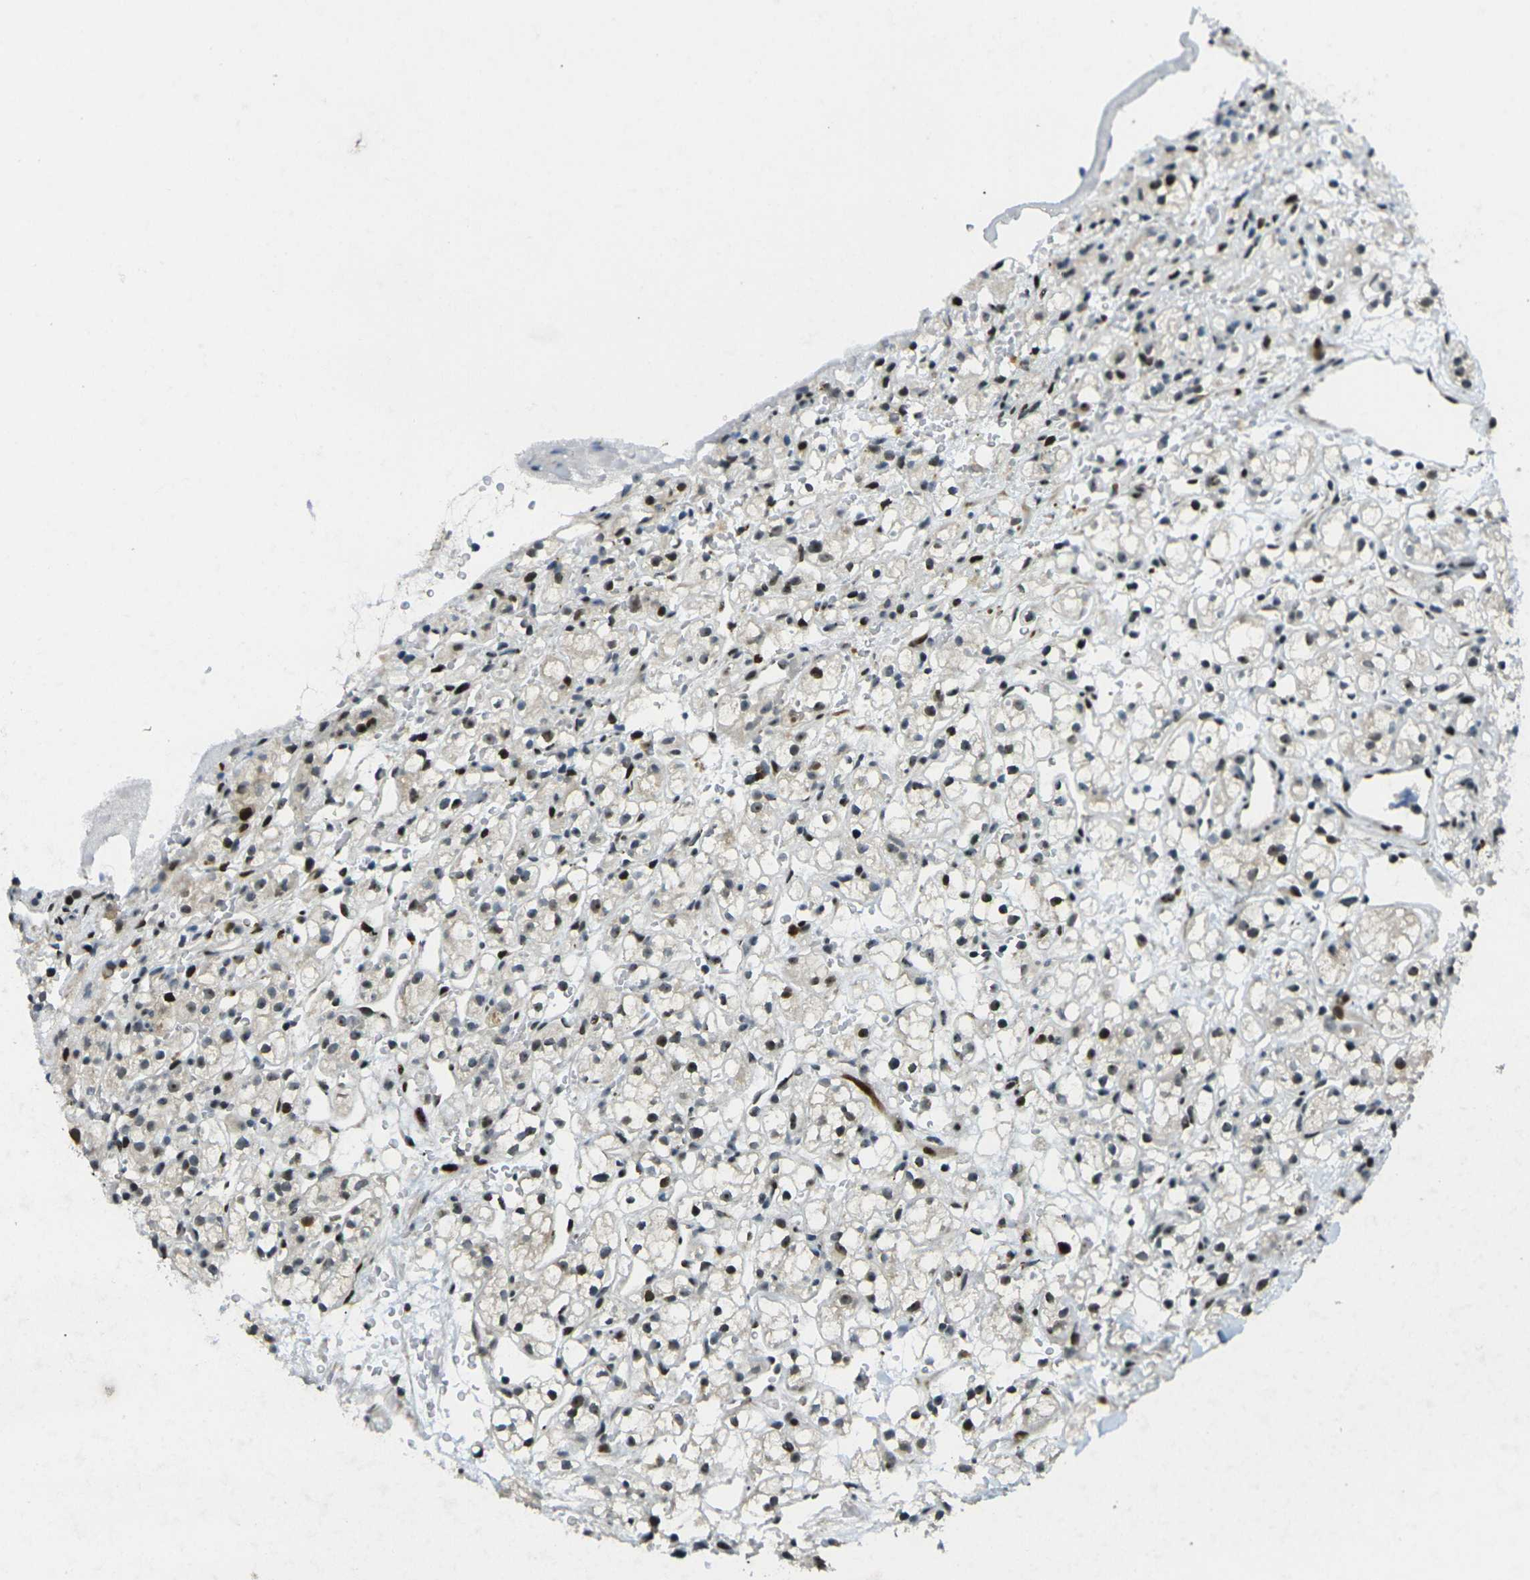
{"staining": {"intensity": "strong", "quantity": ">75%", "location": "cytoplasmic/membranous,nuclear"}, "tissue": "renal cancer", "cell_type": "Tumor cells", "image_type": "cancer", "snomed": [{"axis": "morphology", "description": "Adenocarcinoma, NOS"}, {"axis": "topography", "description": "Kidney"}], "caption": "Protein analysis of renal adenocarcinoma tissue shows strong cytoplasmic/membranous and nuclear positivity in approximately >75% of tumor cells. (DAB (3,3'-diaminobenzidine) IHC, brown staining for protein, blue staining for nuclei).", "gene": "UBE2C", "patient": {"sex": "male", "age": 61}}